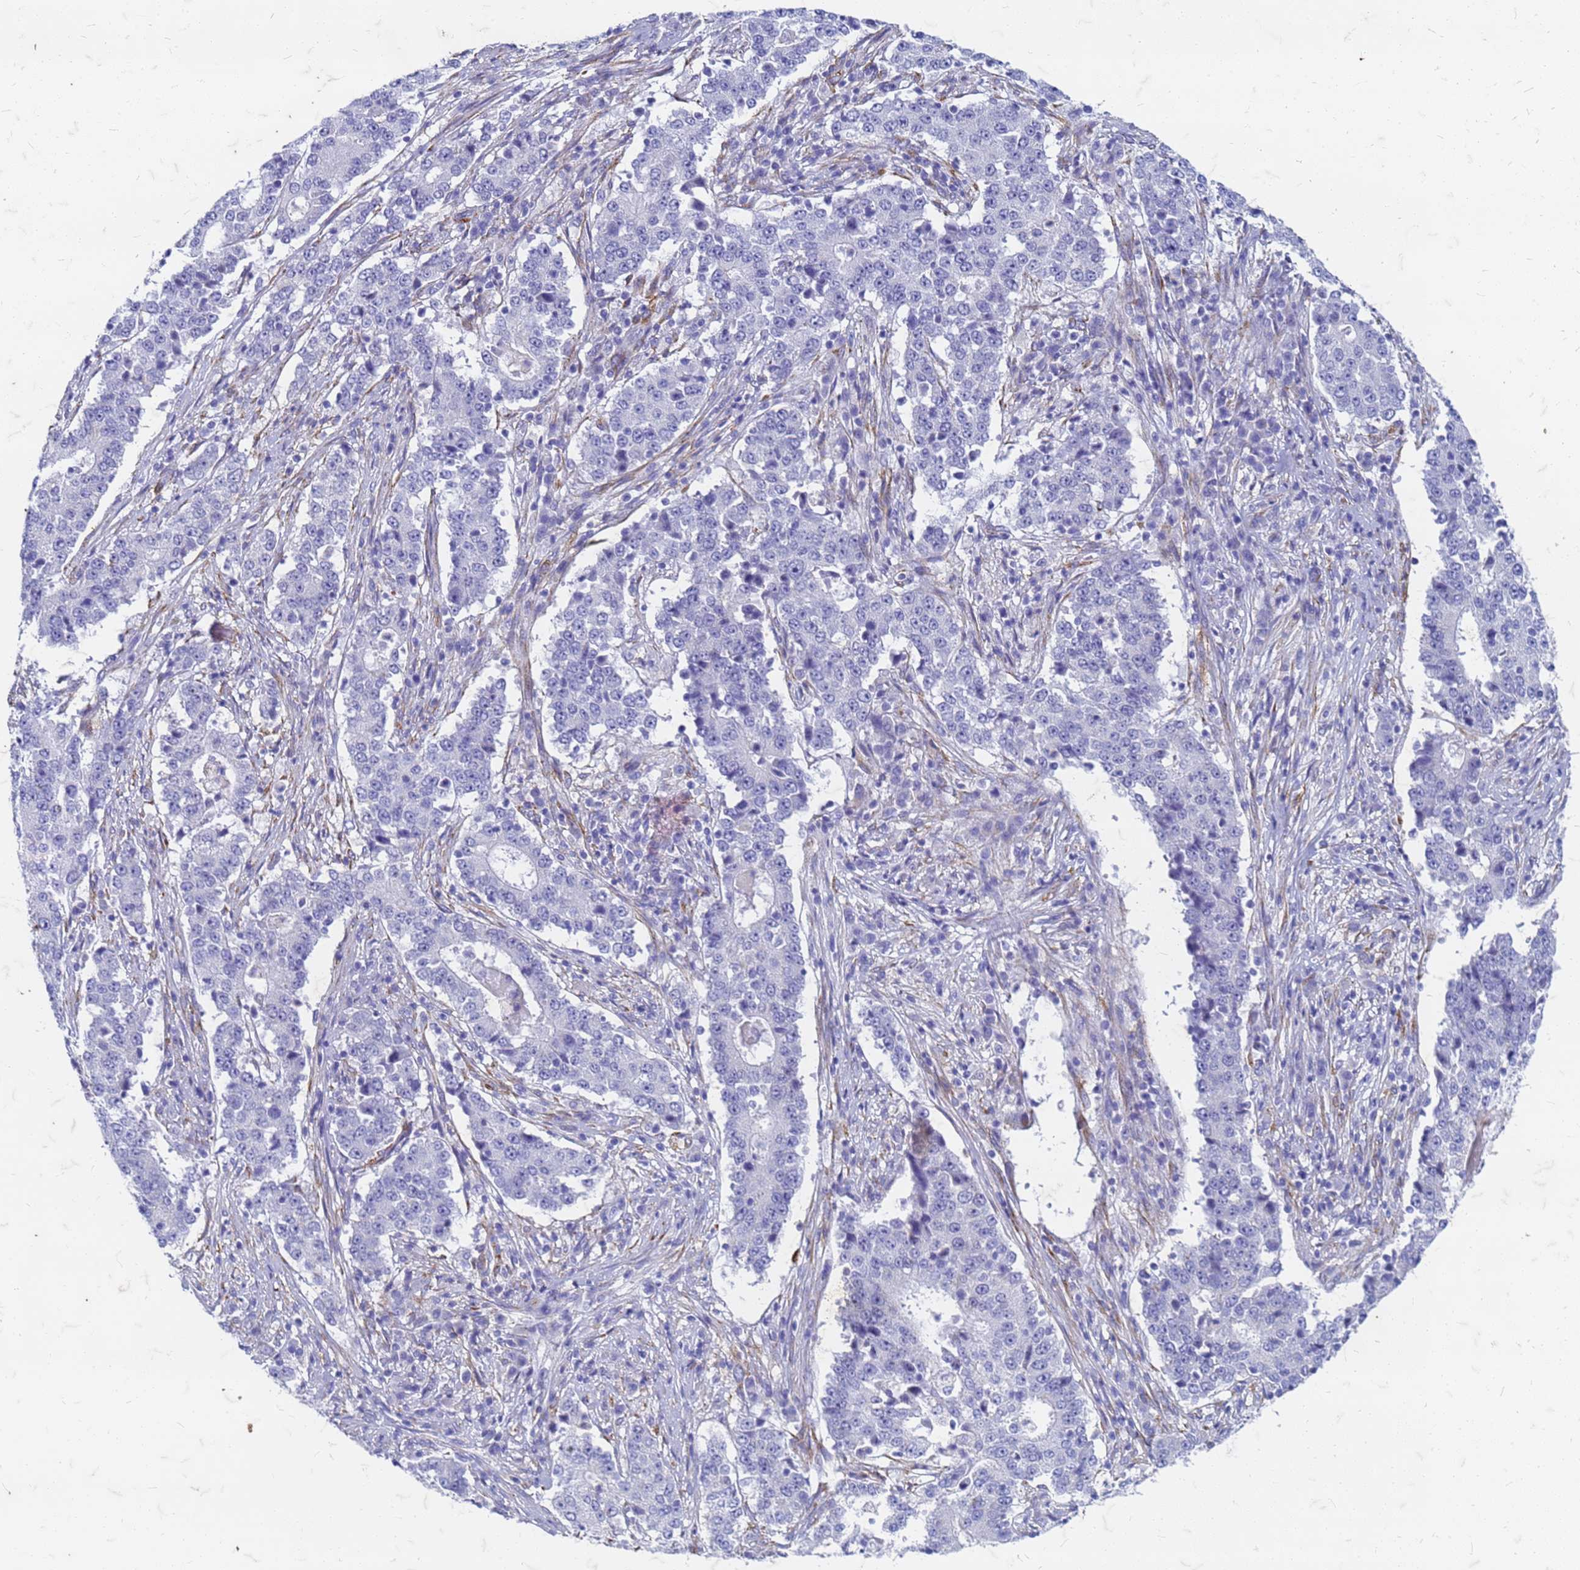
{"staining": {"intensity": "negative", "quantity": "none", "location": "none"}, "tissue": "stomach cancer", "cell_type": "Tumor cells", "image_type": "cancer", "snomed": [{"axis": "morphology", "description": "Adenocarcinoma, NOS"}, {"axis": "topography", "description": "Stomach"}], "caption": "Human stomach adenocarcinoma stained for a protein using immunohistochemistry (IHC) demonstrates no staining in tumor cells.", "gene": "TRIM64B", "patient": {"sex": "male", "age": 59}}